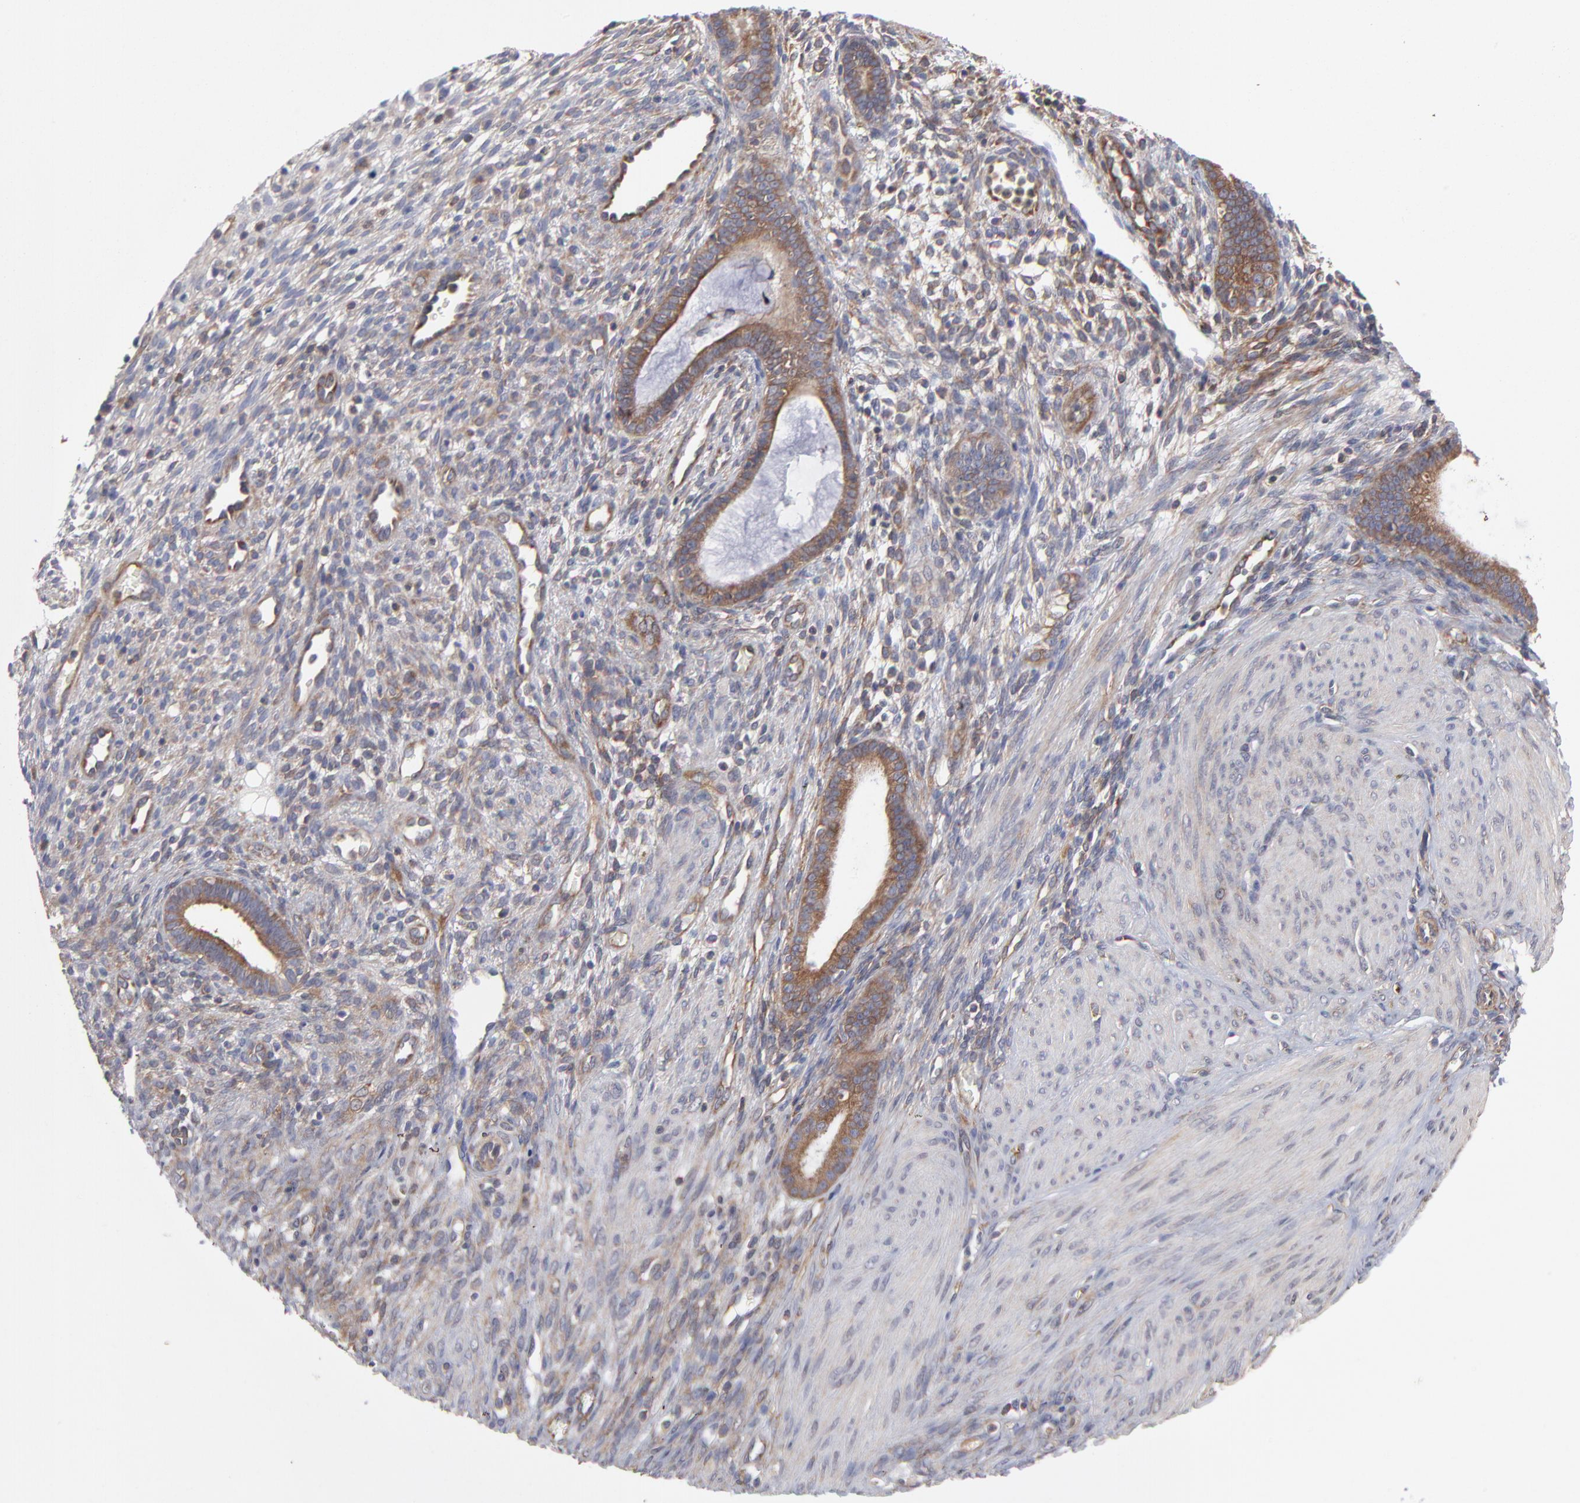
{"staining": {"intensity": "weak", "quantity": "<25%", "location": "cytoplasmic/membranous"}, "tissue": "endometrium", "cell_type": "Cells in endometrial stroma", "image_type": "normal", "snomed": [{"axis": "morphology", "description": "Normal tissue, NOS"}, {"axis": "topography", "description": "Endometrium"}], "caption": "High power microscopy photomicrograph of an immunohistochemistry micrograph of unremarkable endometrium, revealing no significant staining in cells in endometrial stroma. (DAB (3,3'-diaminobenzidine) immunohistochemistry visualized using brightfield microscopy, high magnification).", "gene": "NFKBIA", "patient": {"sex": "female", "age": 72}}